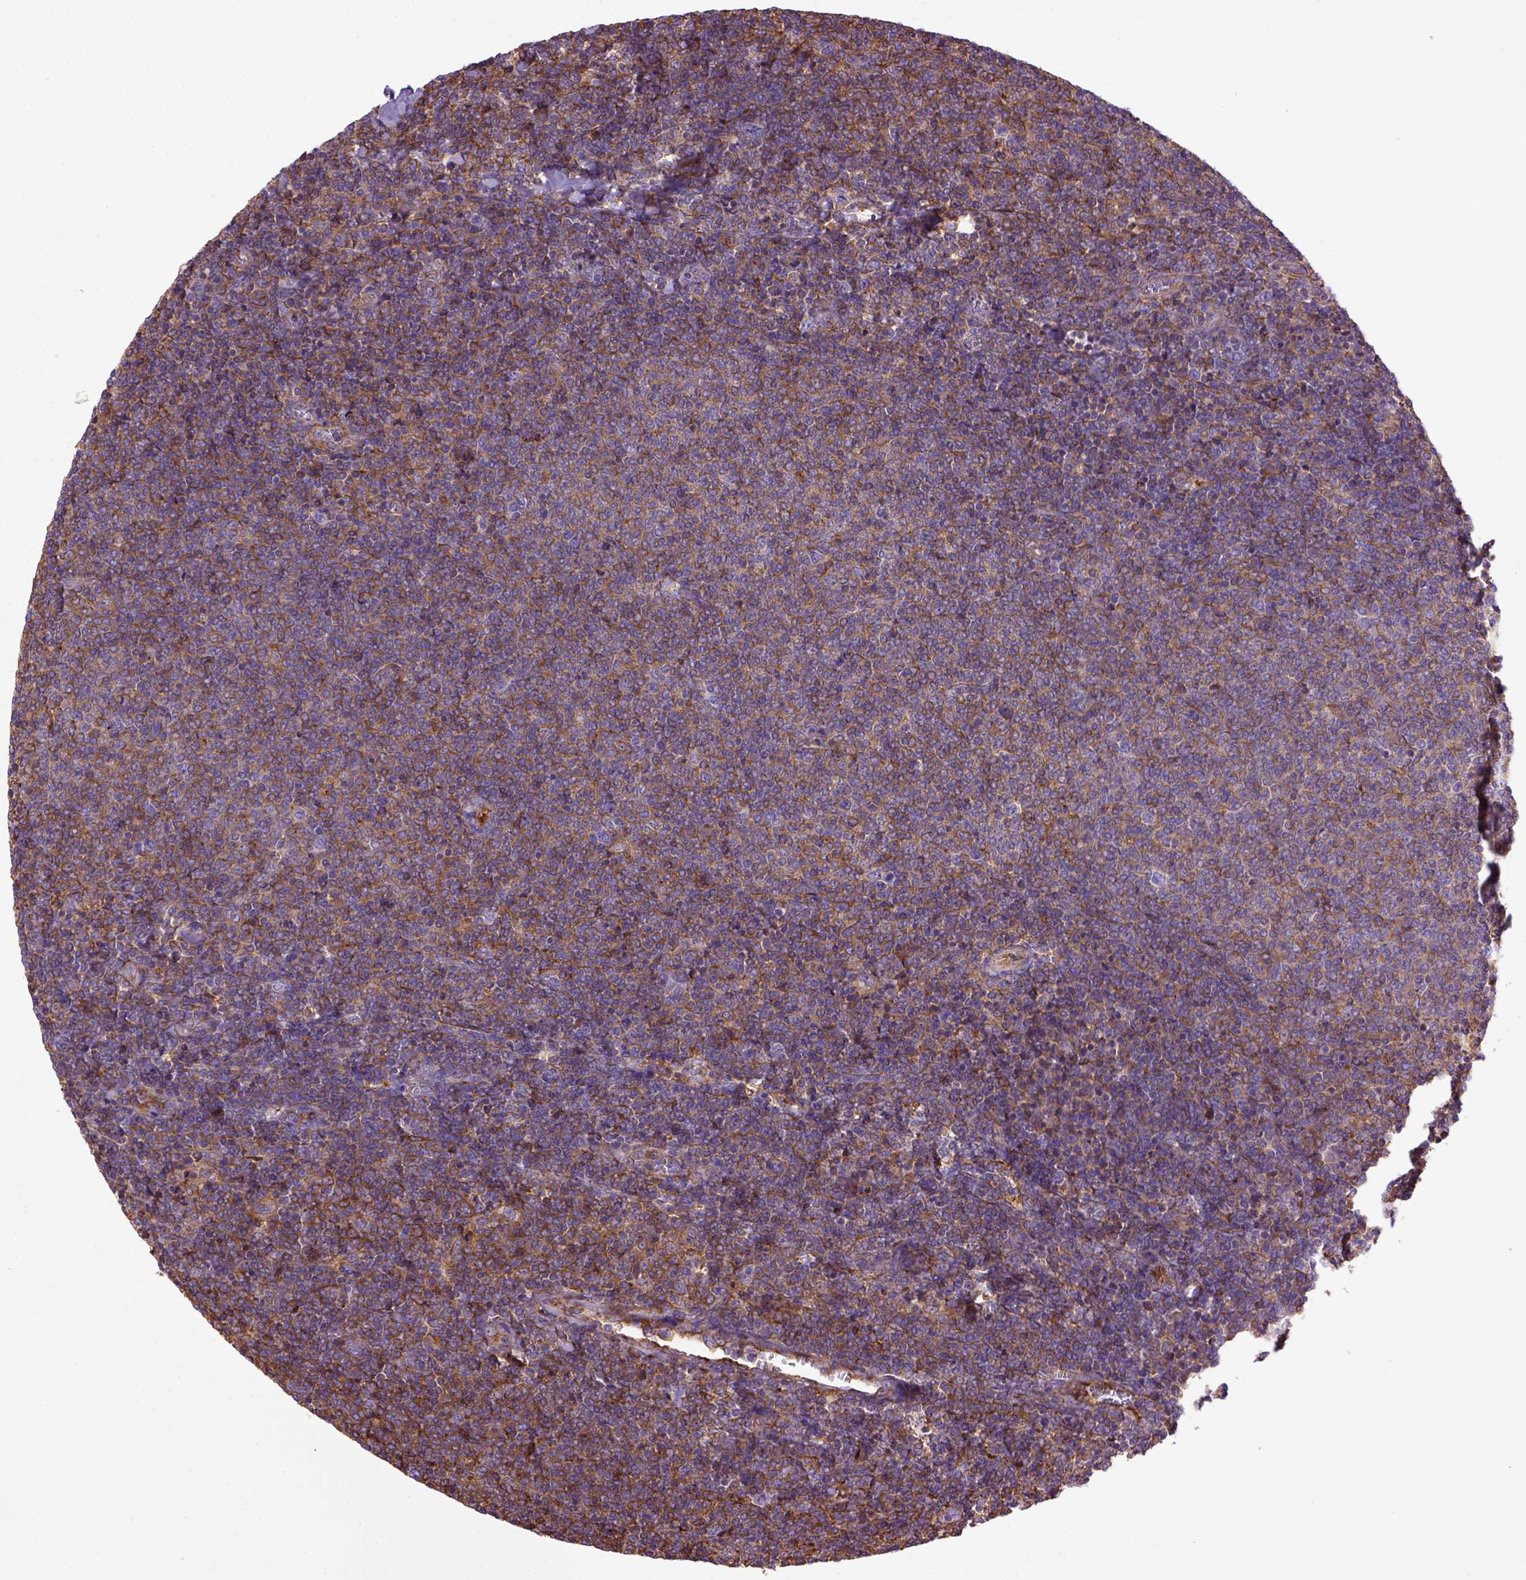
{"staining": {"intensity": "weak", "quantity": ">75%", "location": "cytoplasmic/membranous"}, "tissue": "lymphoma", "cell_type": "Tumor cells", "image_type": "cancer", "snomed": [{"axis": "morphology", "description": "Malignant lymphoma, non-Hodgkin's type, Low grade"}, {"axis": "topography", "description": "Lymph node"}], "caption": "This is an image of immunohistochemistry (IHC) staining of lymphoma, which shows weak staining in the cytoplasmic/membranous of tumor cells.", "gene": "MVP", "patient": {"sex": "male", "age": 52}}